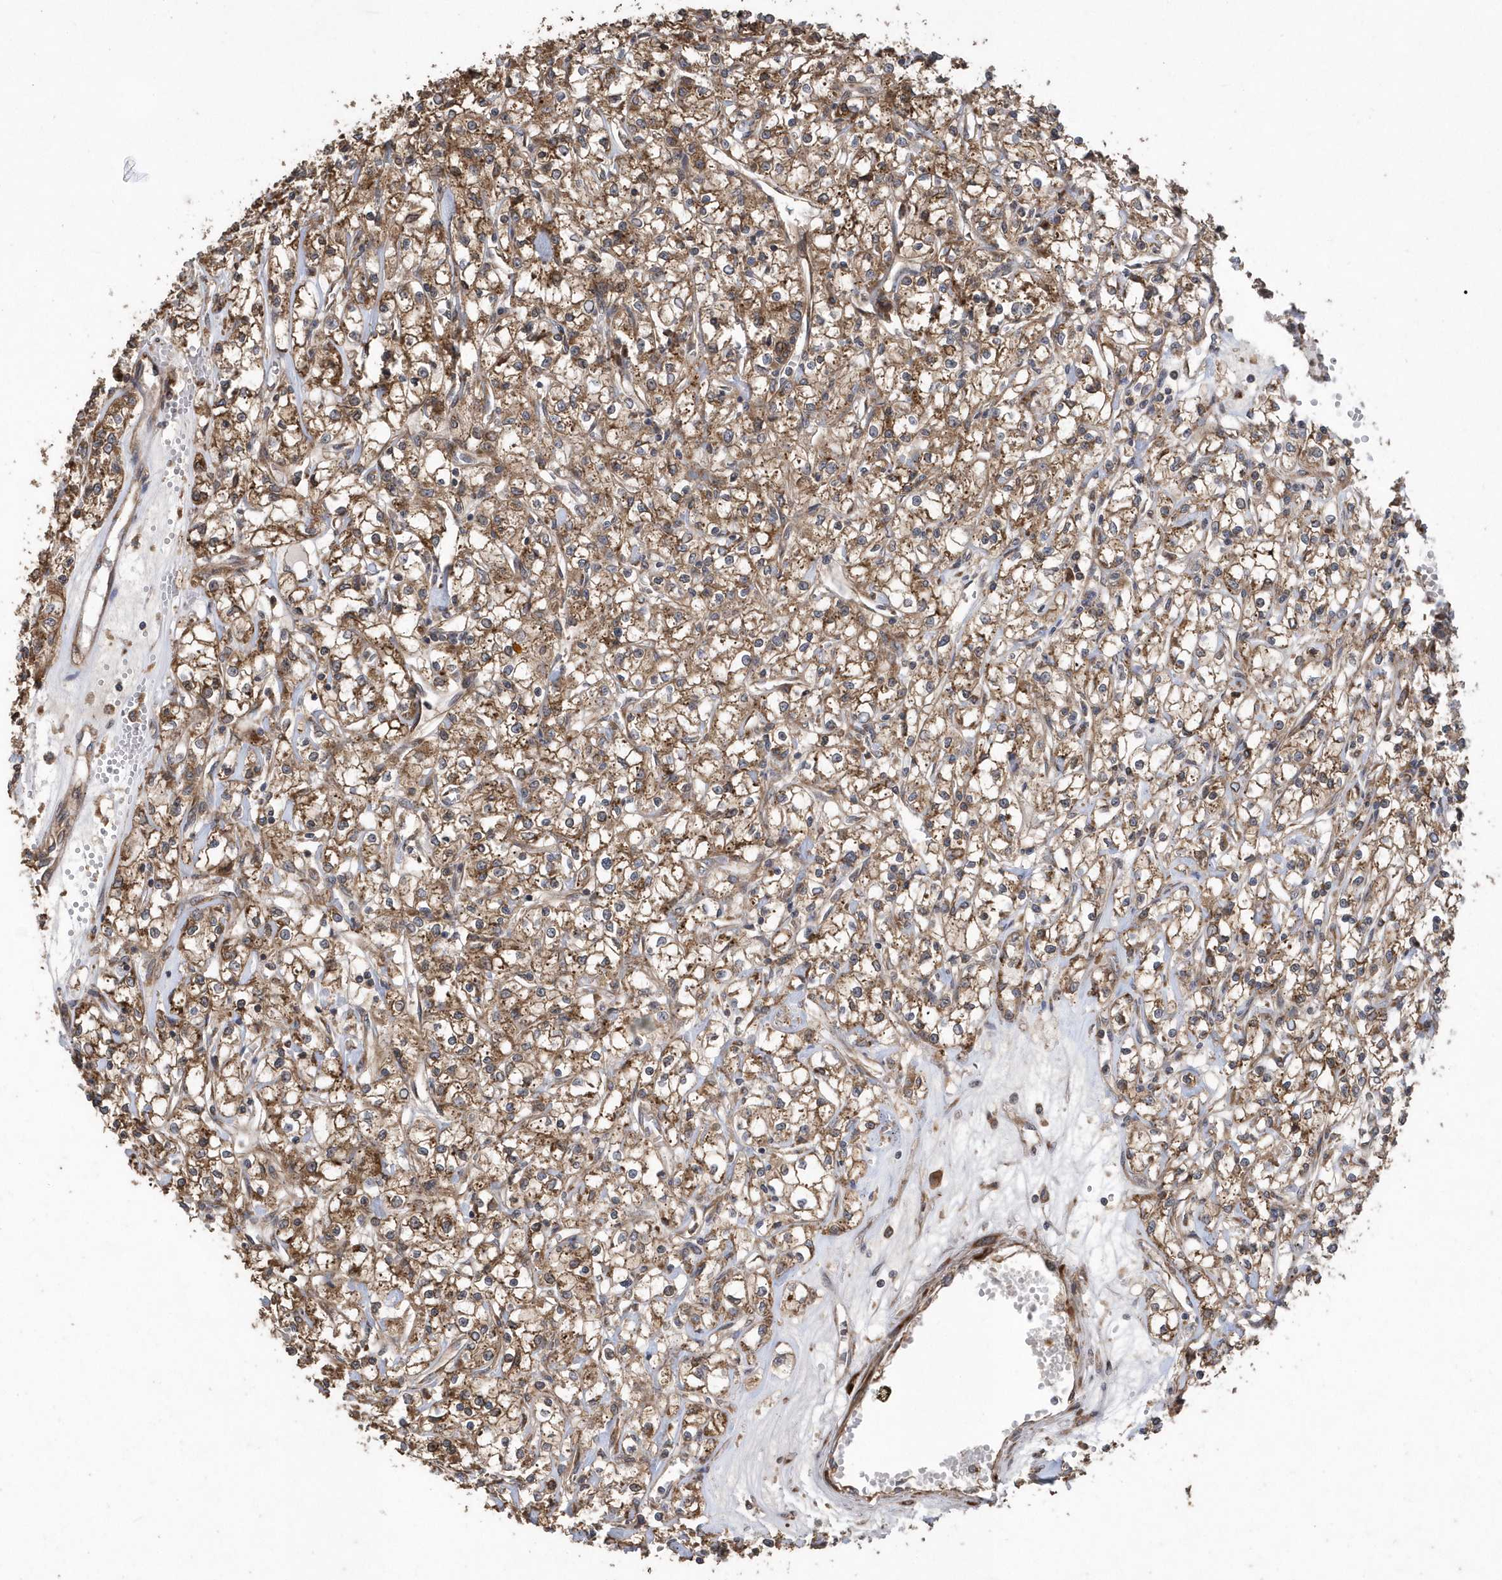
{"staining": {"intensity": "moderate", "quantity": ">75%", "location": "cytoplasmic/membranous"}, "tissue": "renal cancer", "cell_type": "Tumor cells", "image_type": "cancer", "snomed": [{"axis": "morphology", "description": "Adenocarcinoma, NOS"}, {"axis": "topography", "description": "Kidney"}], "caption": "Immunohistochemistry (IHC) histopathology image of neoplastic tissue: human adenocarcinoma (renal) stained using immunohistochemistry displays medium levels of moderate protein expression localized specifically in the cytoplasmic/membranous of tumor cells, appearing as a cytoplasmic/membranous brown color.", "gene": "WASHC5", "patient": {"sex": "female", "age": 59}}